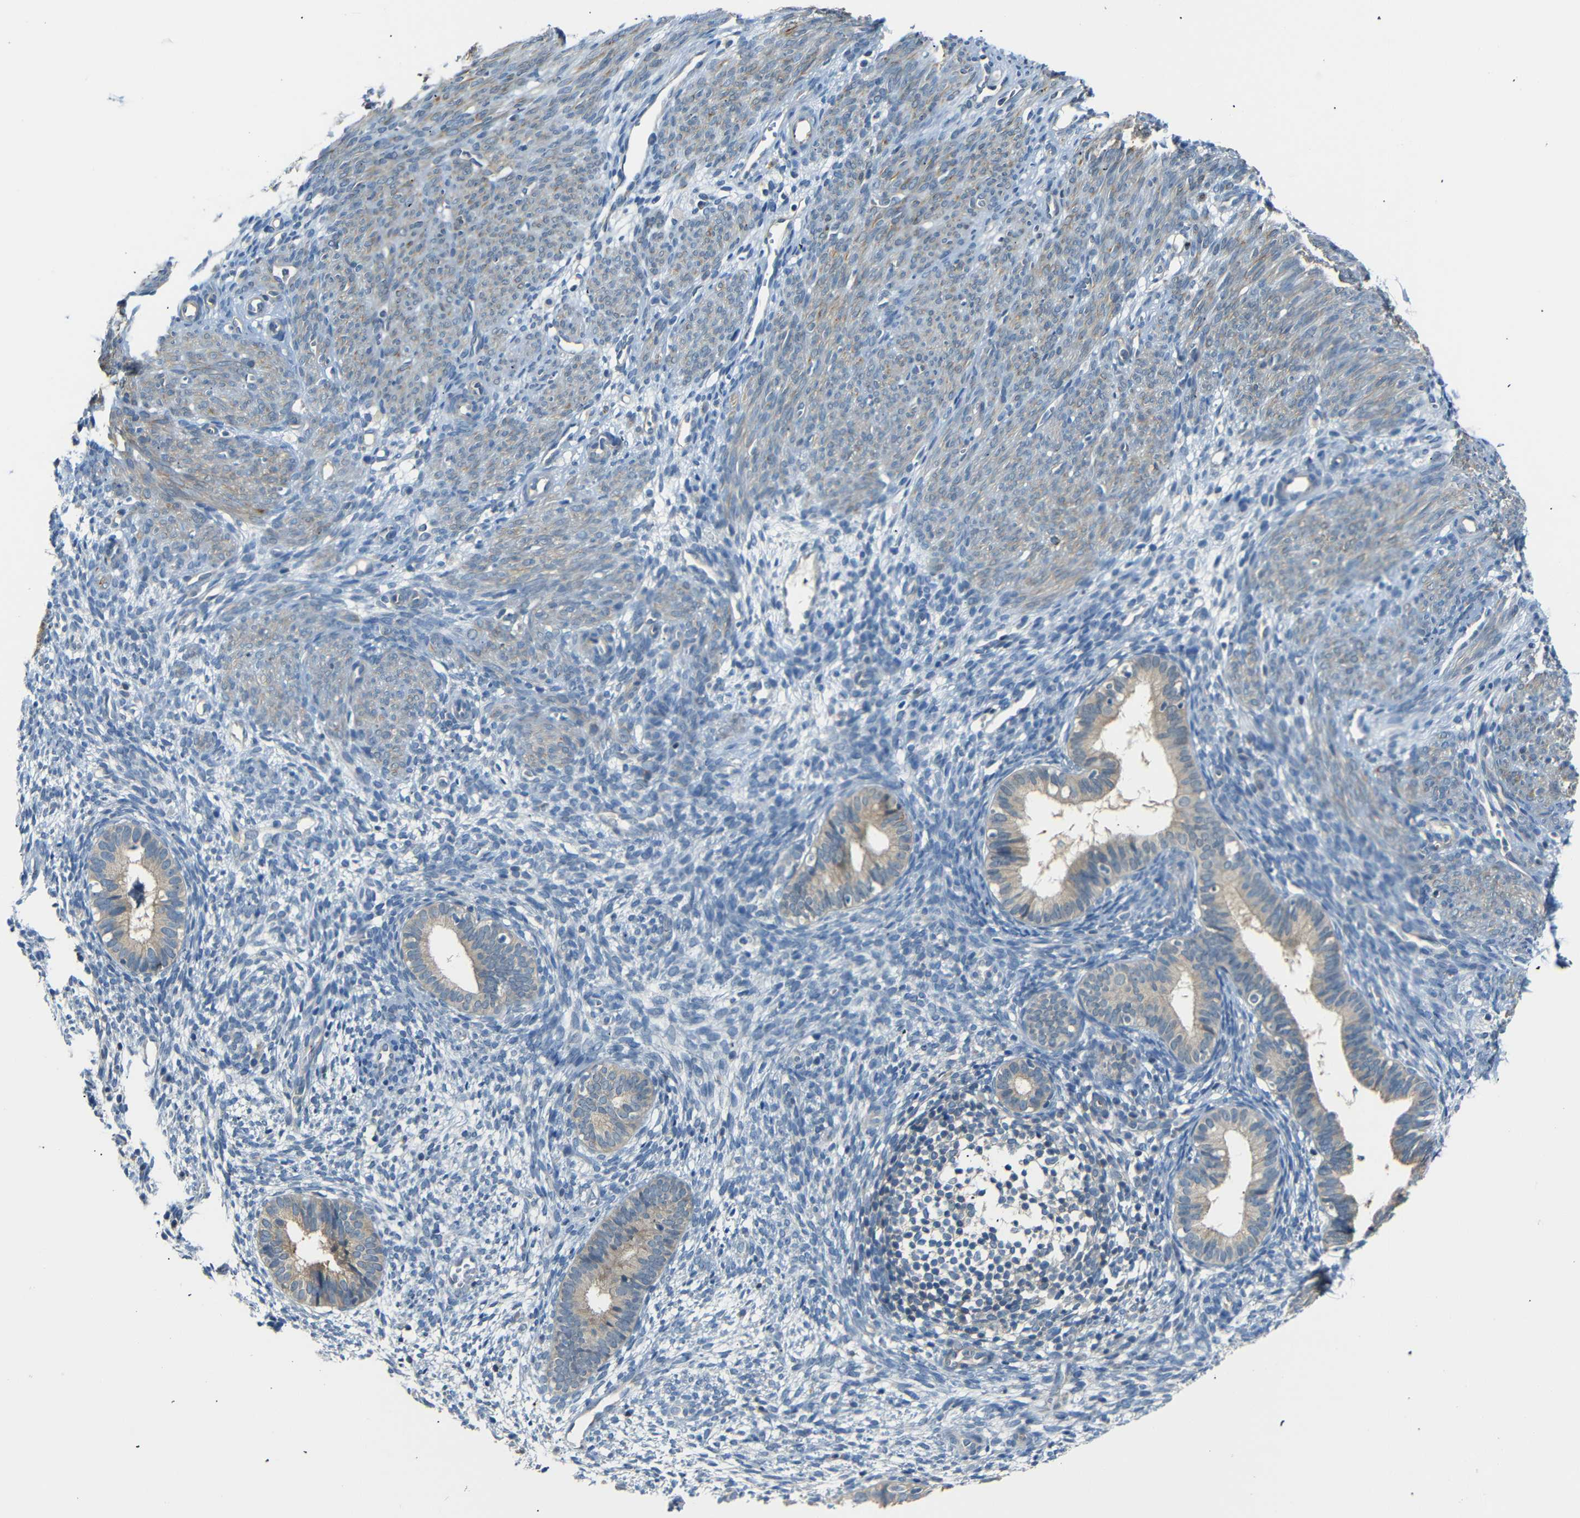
{"staining": {"intensity": "weak", "quantity": "25%-75%", "location": "cytoplasmic/membranous"}, "tissue": "endometrium", "cell_type": "Cells in endometrial stroma", "image_type": "normal", "snomed": [{"axis": "morphology", "description": "Normal tissue, NOS"}, {"axis": "morphology", "description": "Adenocarcinoma, NOS"}, {"axis": "topography", "description": "Endometrium"}, {"axis": "topography", "description": "Ovary"}], "caption": "Protein expression by immunohistochemistry (IHC) exhibits weak cytoplasmic/membranous expression in about 25%-75% of cells in endometrial stroma in unremarkable endometrium. The staining was performed using DAB (3,3'-diaminobenzidine), with brown indicating positive protein expression. Nuclei are stained blue with hematoxylin.", "gene": "SFN", "patient": {"sex": "female", "age": 68}}